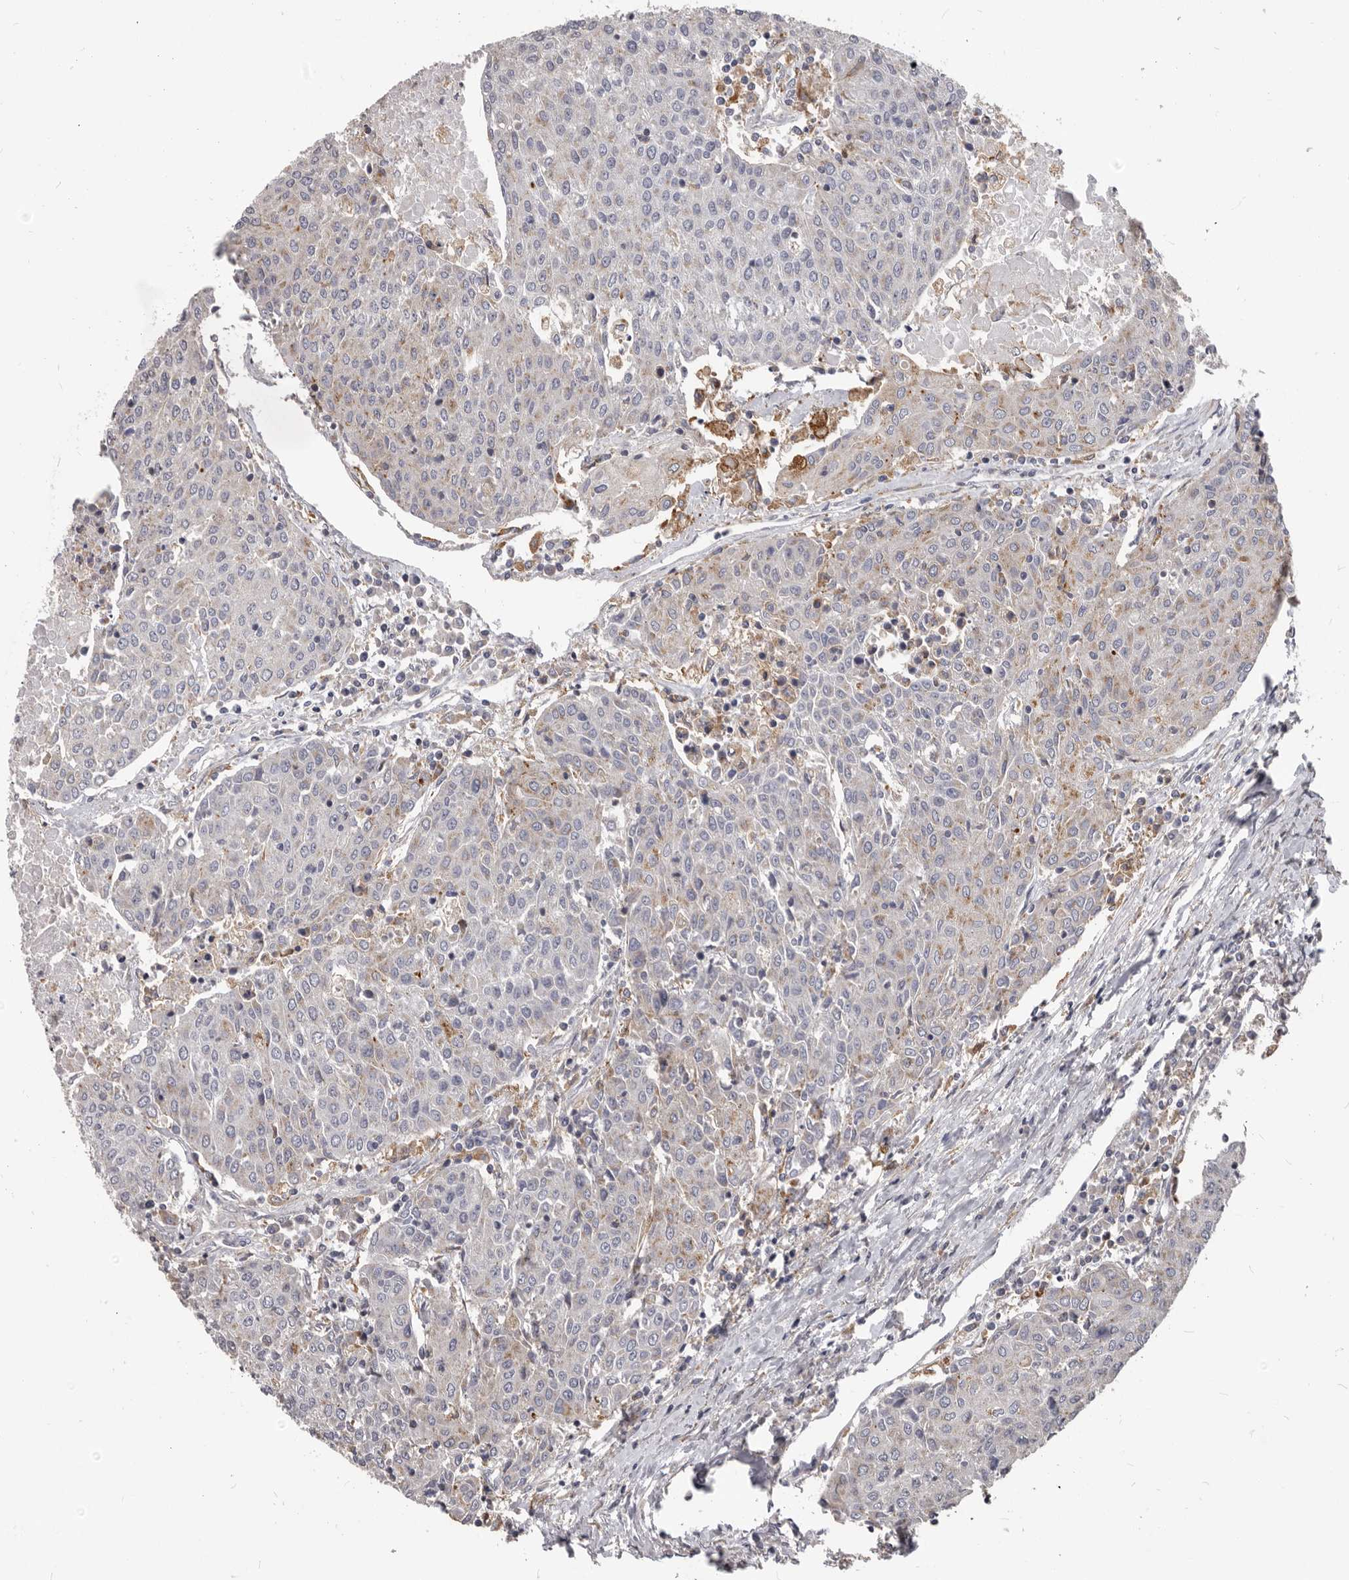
{"staining": {"intensity": "weak", "quantity": "25%-75%", "location": "cytoplasmic/membranous"}, "tissue": "urothelial cancer", "cell_type": "Tumor cells", "image_type": "cancer", "snomed": [{"axis": "morphology", "description": "Urothelial carcinoma, High grade"}, {"axis": "topography", "description": "Urinary bladder"}], "caption": "A histopathology image of urothelial cancer stained for a protein demonstrates weak cytoplasmic/membranous brown staining in tumor cells. (brown staining indicates protein expression, while blue staining denotes nuclei).", "gene": "PI4K2A", "patient": {"sex": "female", "age": 85}}